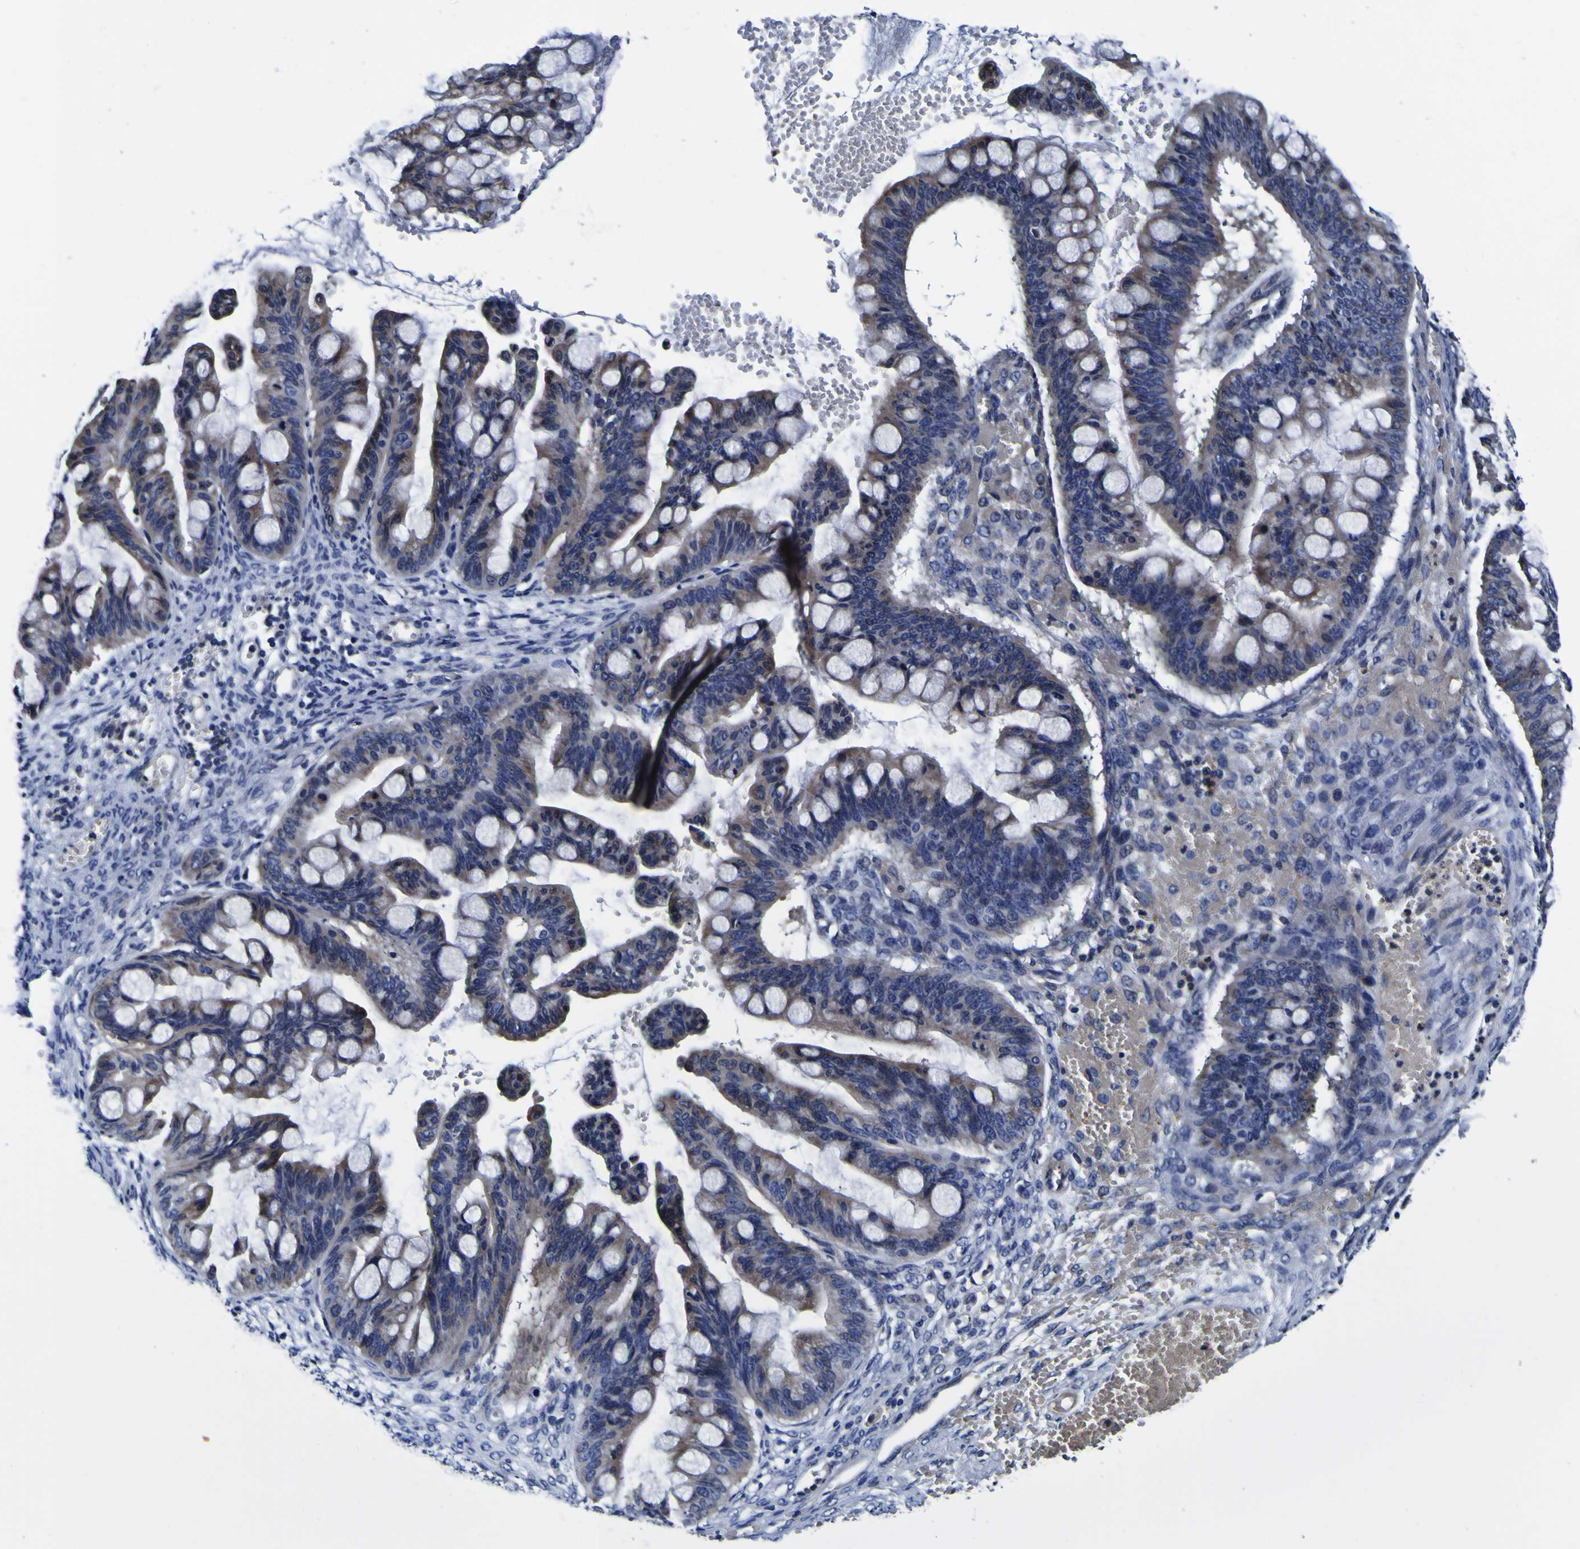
{"staining": {"intensity": "moderate", "quantity": ">75%", "location": "cytoplasmic/membranous"}, "tissue": "ovarian cancer", "cell_type": "Tumor cells", "image_type": "cancer", "snomed": [{"axis": "morphology", "description": "Cystadenocarcinoma, mucinous, NOS"}, {"axis": "topography", "description": "Ovary"}], "caption": "Human ovarian mucinous cystadenocarcinoma stained with a brown dye reveals moderate cytoplasmic/membranous positive staining in about >75% of tumor cells.", "gene": "PDLIM4", "patient": {"sex": "female", "age": 73}}